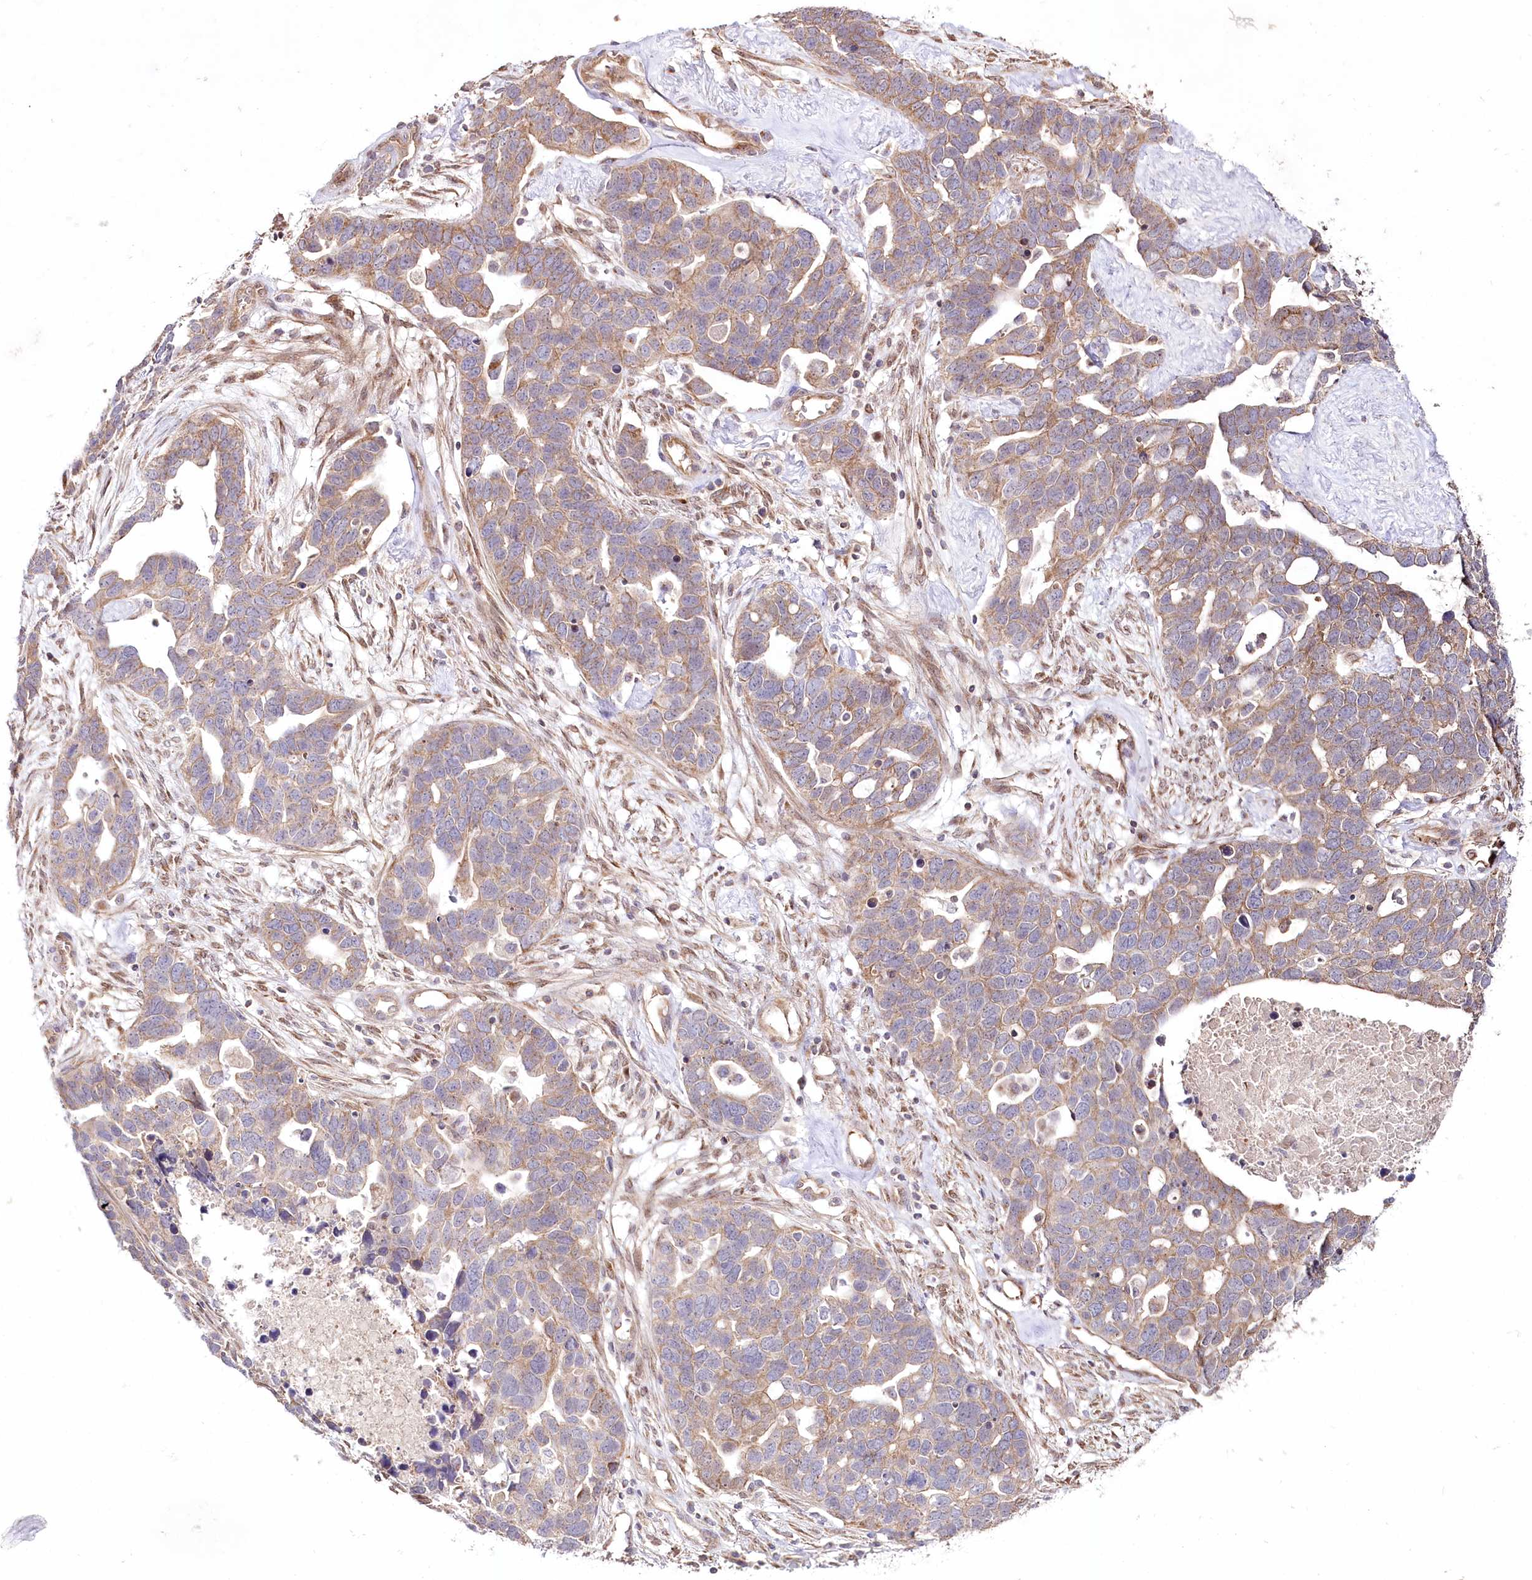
{"staining": {"intensity": "moderate", "quantity": "25%-75%", "location": "cytoplasmic/membranous"}, "tissue": "ovarian cancer", "cell_type": "Tumor cells", "image_type": "cancer", "snomed": [{"axis": "morphology", "description": "Cystadenocarcinoma, serous, NOS"}, {"axis": "topography", "description": "Ovary"}], "caption": "A brown stain highlights moderate cytoplasmic/membranous staining of a protein in serous cystadenocarcinoma (ovarian) tumor cells. The staining was performed using DAB, with brown indicating positive protein expression. Nuclei are stained blue with hematoxylin.", "gene": "REXO2", "patient": {"sex": "female", "age": 54}}